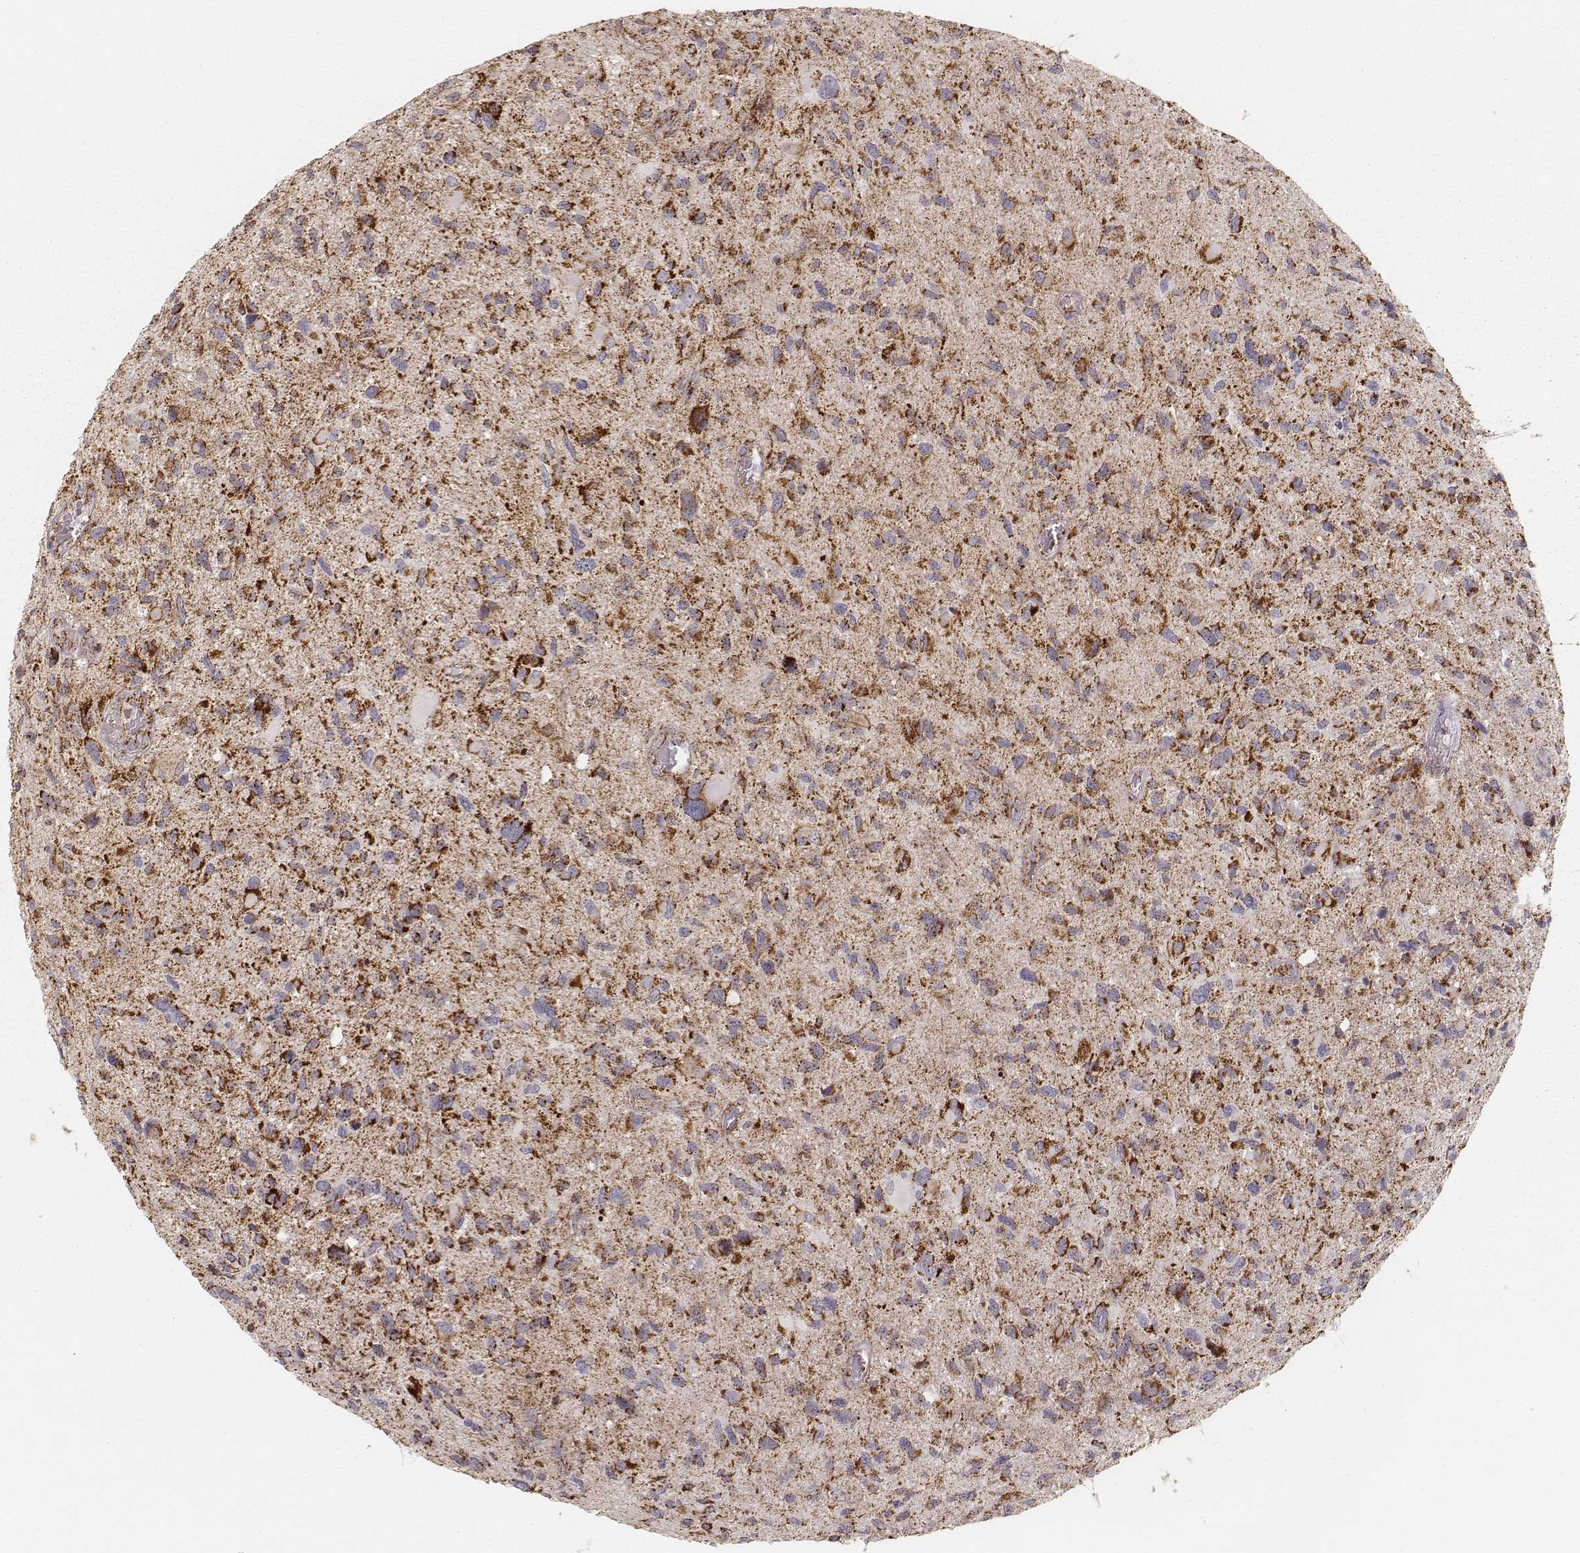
{"staining": {"intensity": "strong", "quantity": ">75%", "location": "cytoplasmic/membranous"}, "tissue": "glioma", "cell_type": "Tumor cells", "image_type": "cancer", "snomed": [{"axis": "morphology", "description": "Glioma, malignant, NOS"}, {"axis": "morphology", "description": "Glioma, malignant, High grade"}, {"axis": "topography", "description": "Brain"}], "caption": "IHC histopathology image of neoplastic tissue: high-grade glioma (malignant) stained using immunohistochemistry (IHC) shows high levels of strong protein expression localized specifically in the cytoplasmic/membranous of tumor cells, appearing as a cytoplasmic/membranous brown color.", "gene": "CS", "patient": {"sex": "female", "age": 71}}